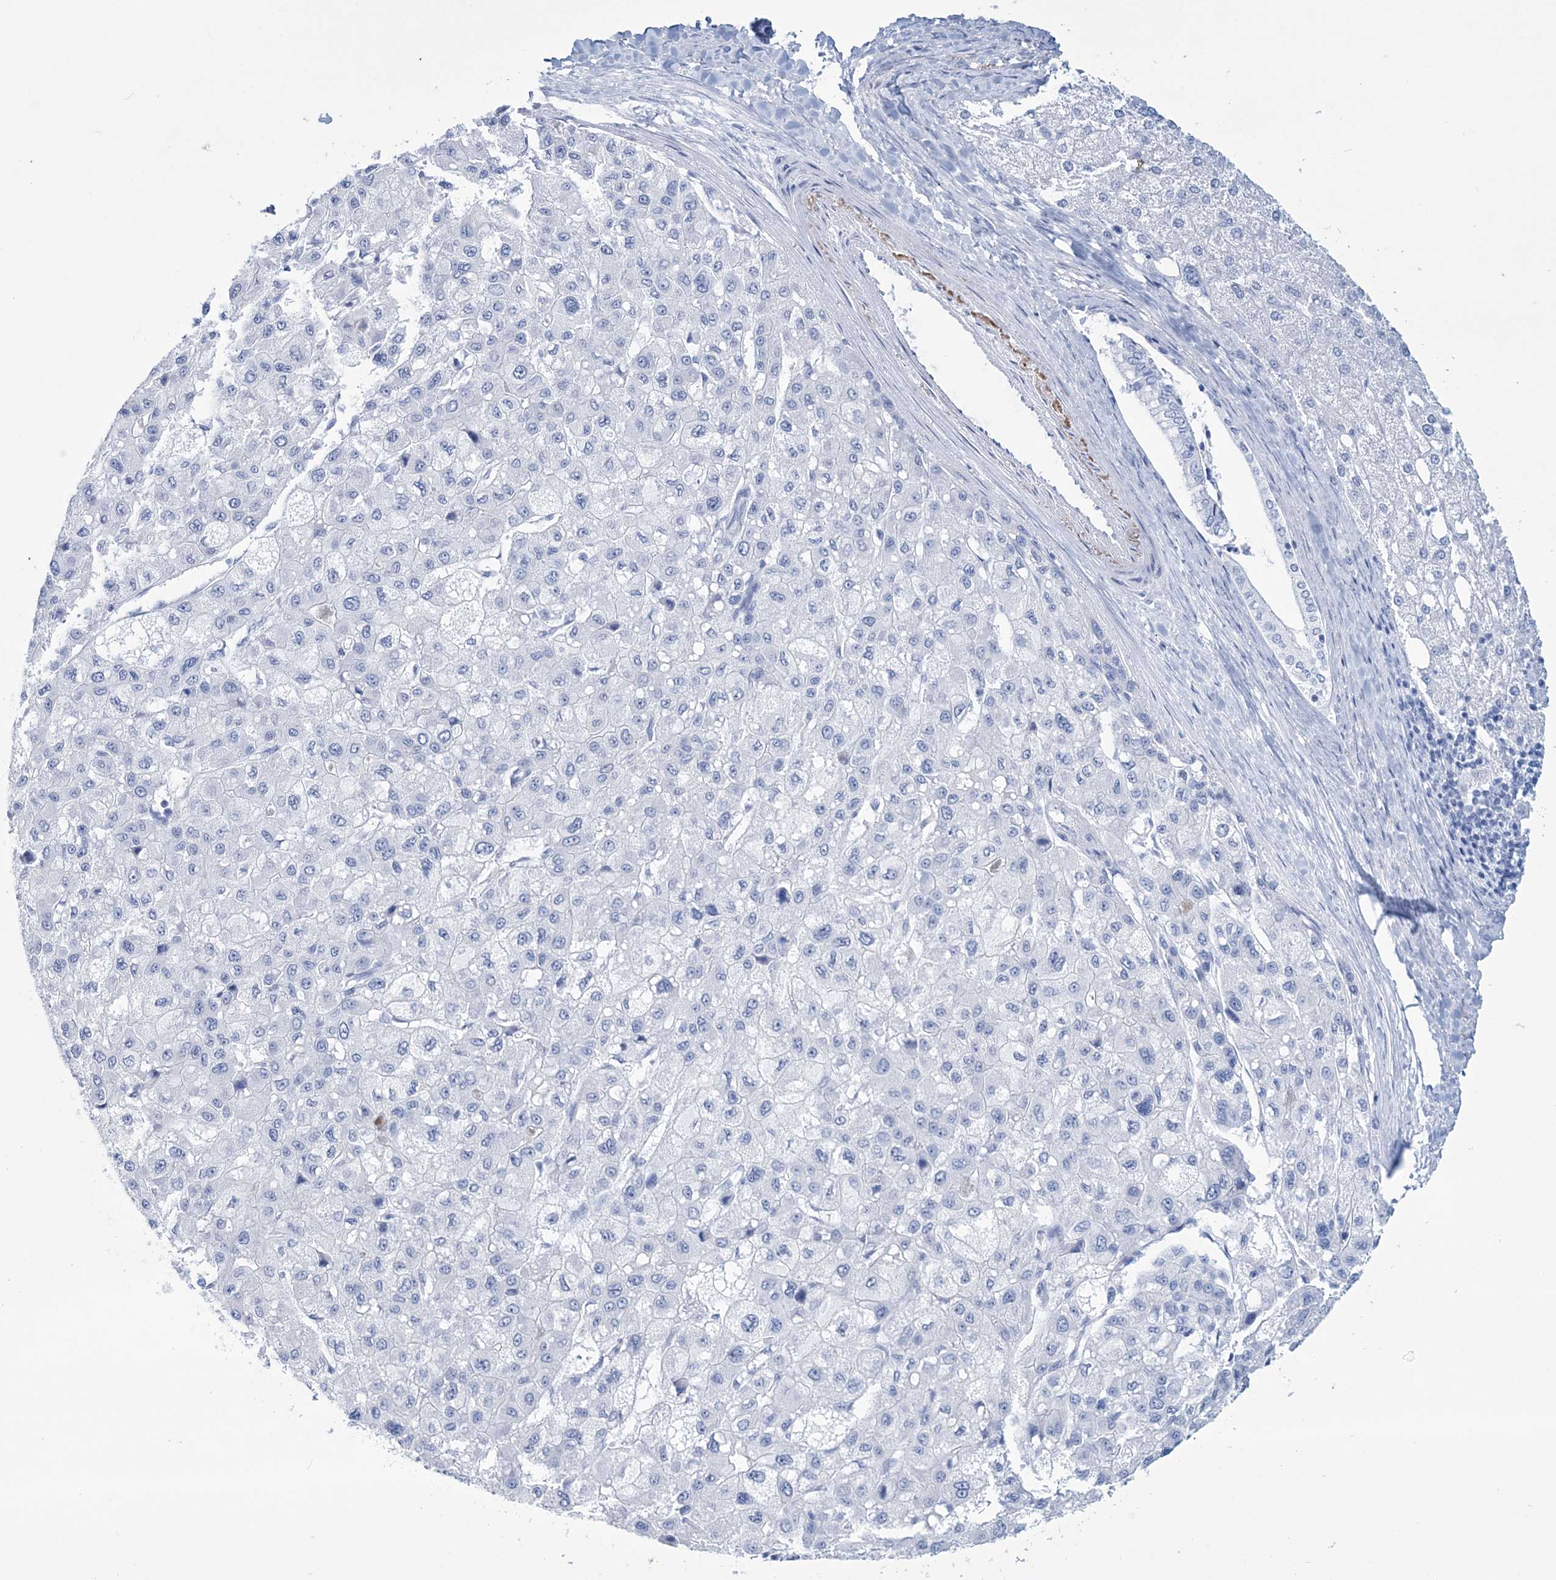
{"staining": {"intensity": "negative", "quantity": "none", "location": "none"}, "tissue": "liver cancer", "cell_type": "Tumor cells", "image_type": "cancer", "snomed": [{"axis": "morphology", "description": "Carcinoma, Hepatocellular, NOS"}, {"axis": "topography", "description": "Liver"}], "caption": "DAB immunohistochemical staining of human liver cancer displays no significant positivity in tumor cells.", "gene": "DPCD", "patient": {"sex": "male", "age": 80}}